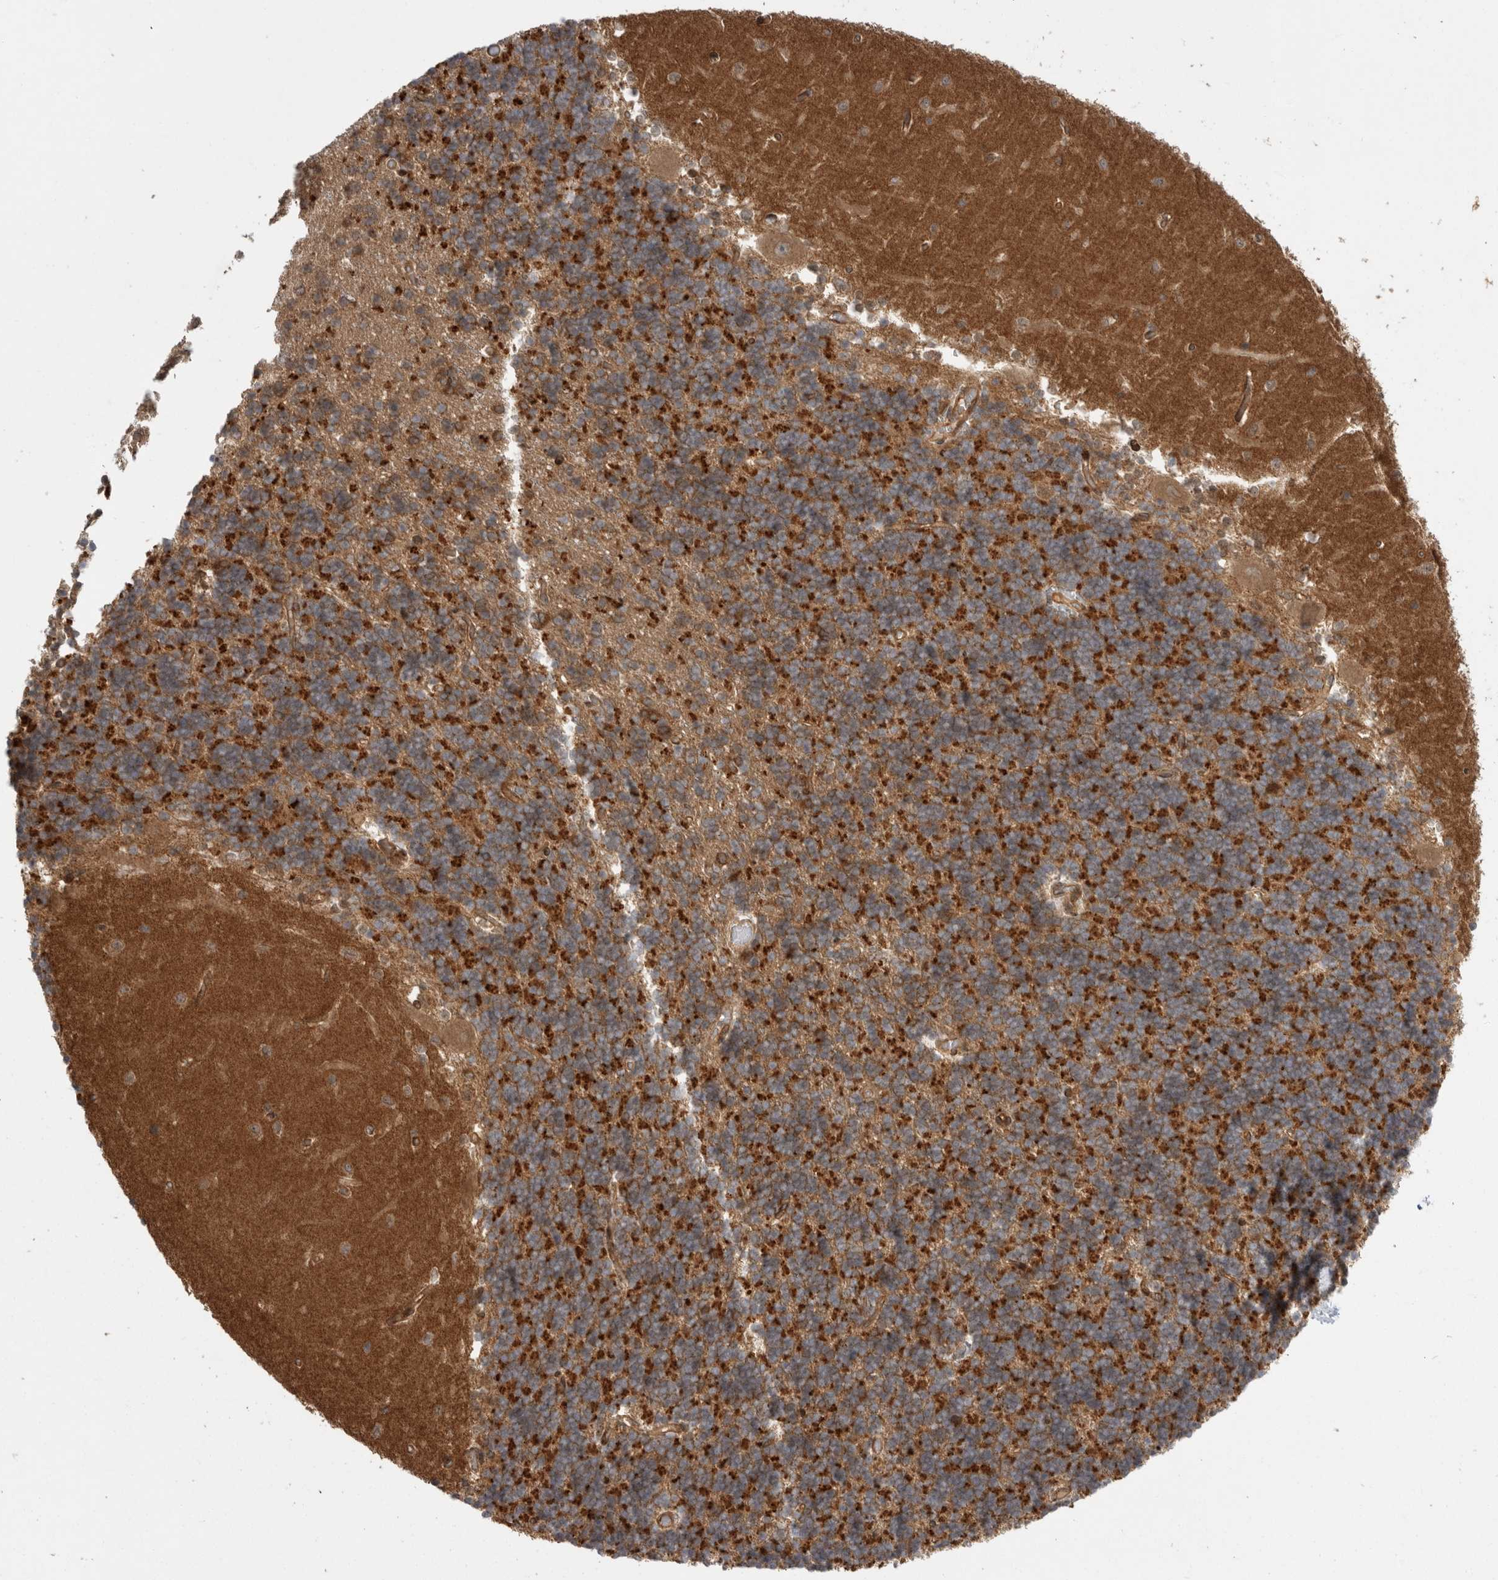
{"staining": {"intensity": "weak", "quantity": ">75%", "location": "cytoplasmic/membranous"}, "tissue": "cerebellum", "cell_type": "Cells in granular layer", "image_type": "normal", "snomed": [{"axis": "morphology", "description": "Normal tissue, NOS"}, {"axis": "topography", "description": "Cerebellum"}], "caption": "Weak cytoplasmic/membranous expression is appreciated in approximately >75% of cells in granular layer in benign cerebellum. (Stains: DAB in brown, nuclei in blue, Microscopy: brightfield microscopy at high magnification).", "gene": "DHDDS", "patient": {"sex": "male", "age": 37}}